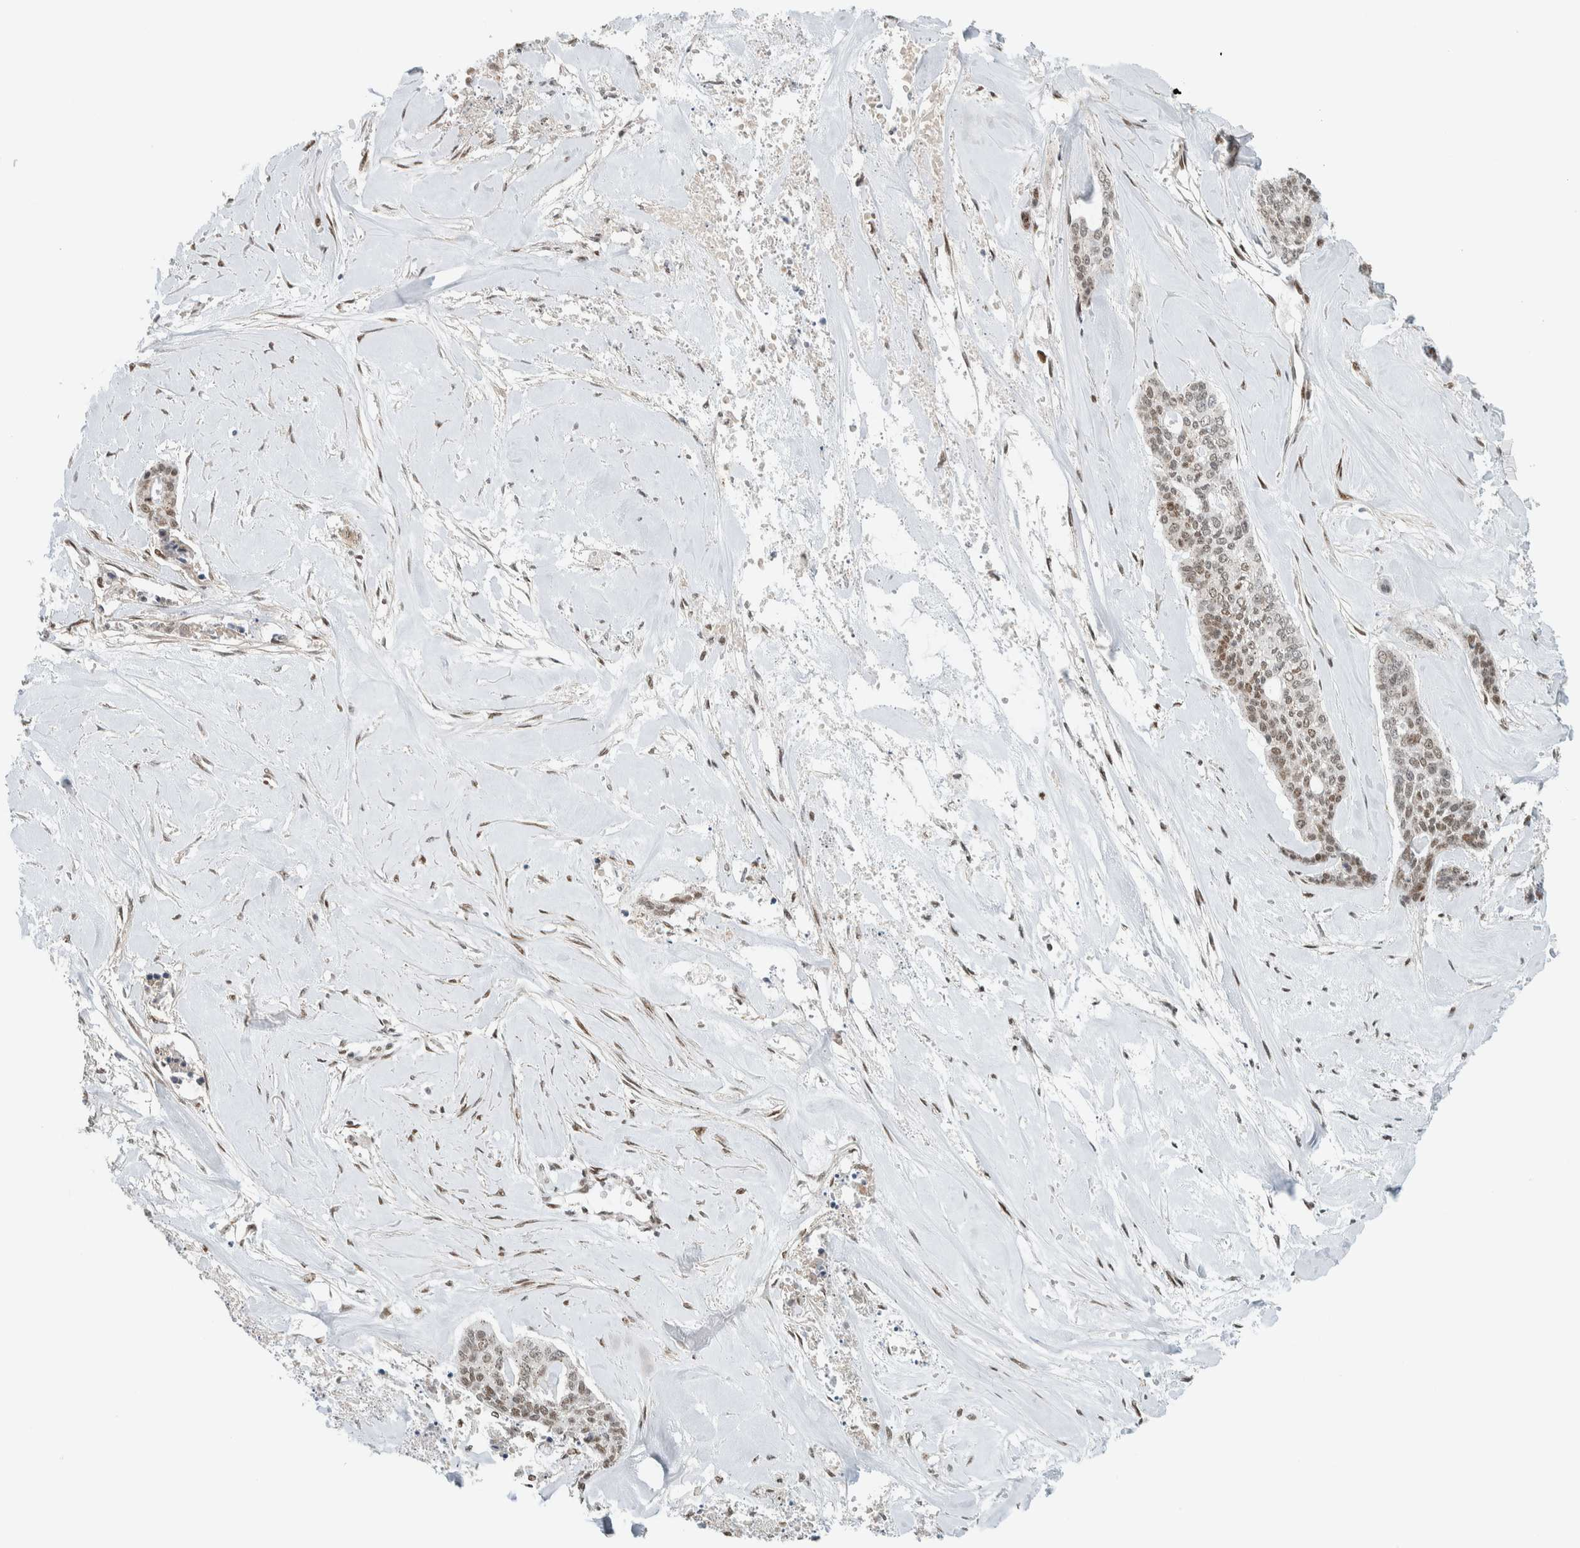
{"staining": {"intensity": "moderate", "quantity": ">75%", "location": "nuclear"}, "tissue": "skin cancer", "cell_type": "Tumor cells", "image_type": "cancer", "snomed": [{"axis": "morphology", "description": "Basal cell carcinoma"}, {"axis": "topography", "description": "Skin"}], "caption": "A micrograph of basal cell carcinoma (skin) stained for a protein demonstrates moderate nuclear brown staining in tumor cells. (DAB (3,3'-diaminobenzidine) IHC, brown staining for protein, blue staining for nuclei).", "gene": "TFE3", "patient": {"sex": "female", "age": 64}}